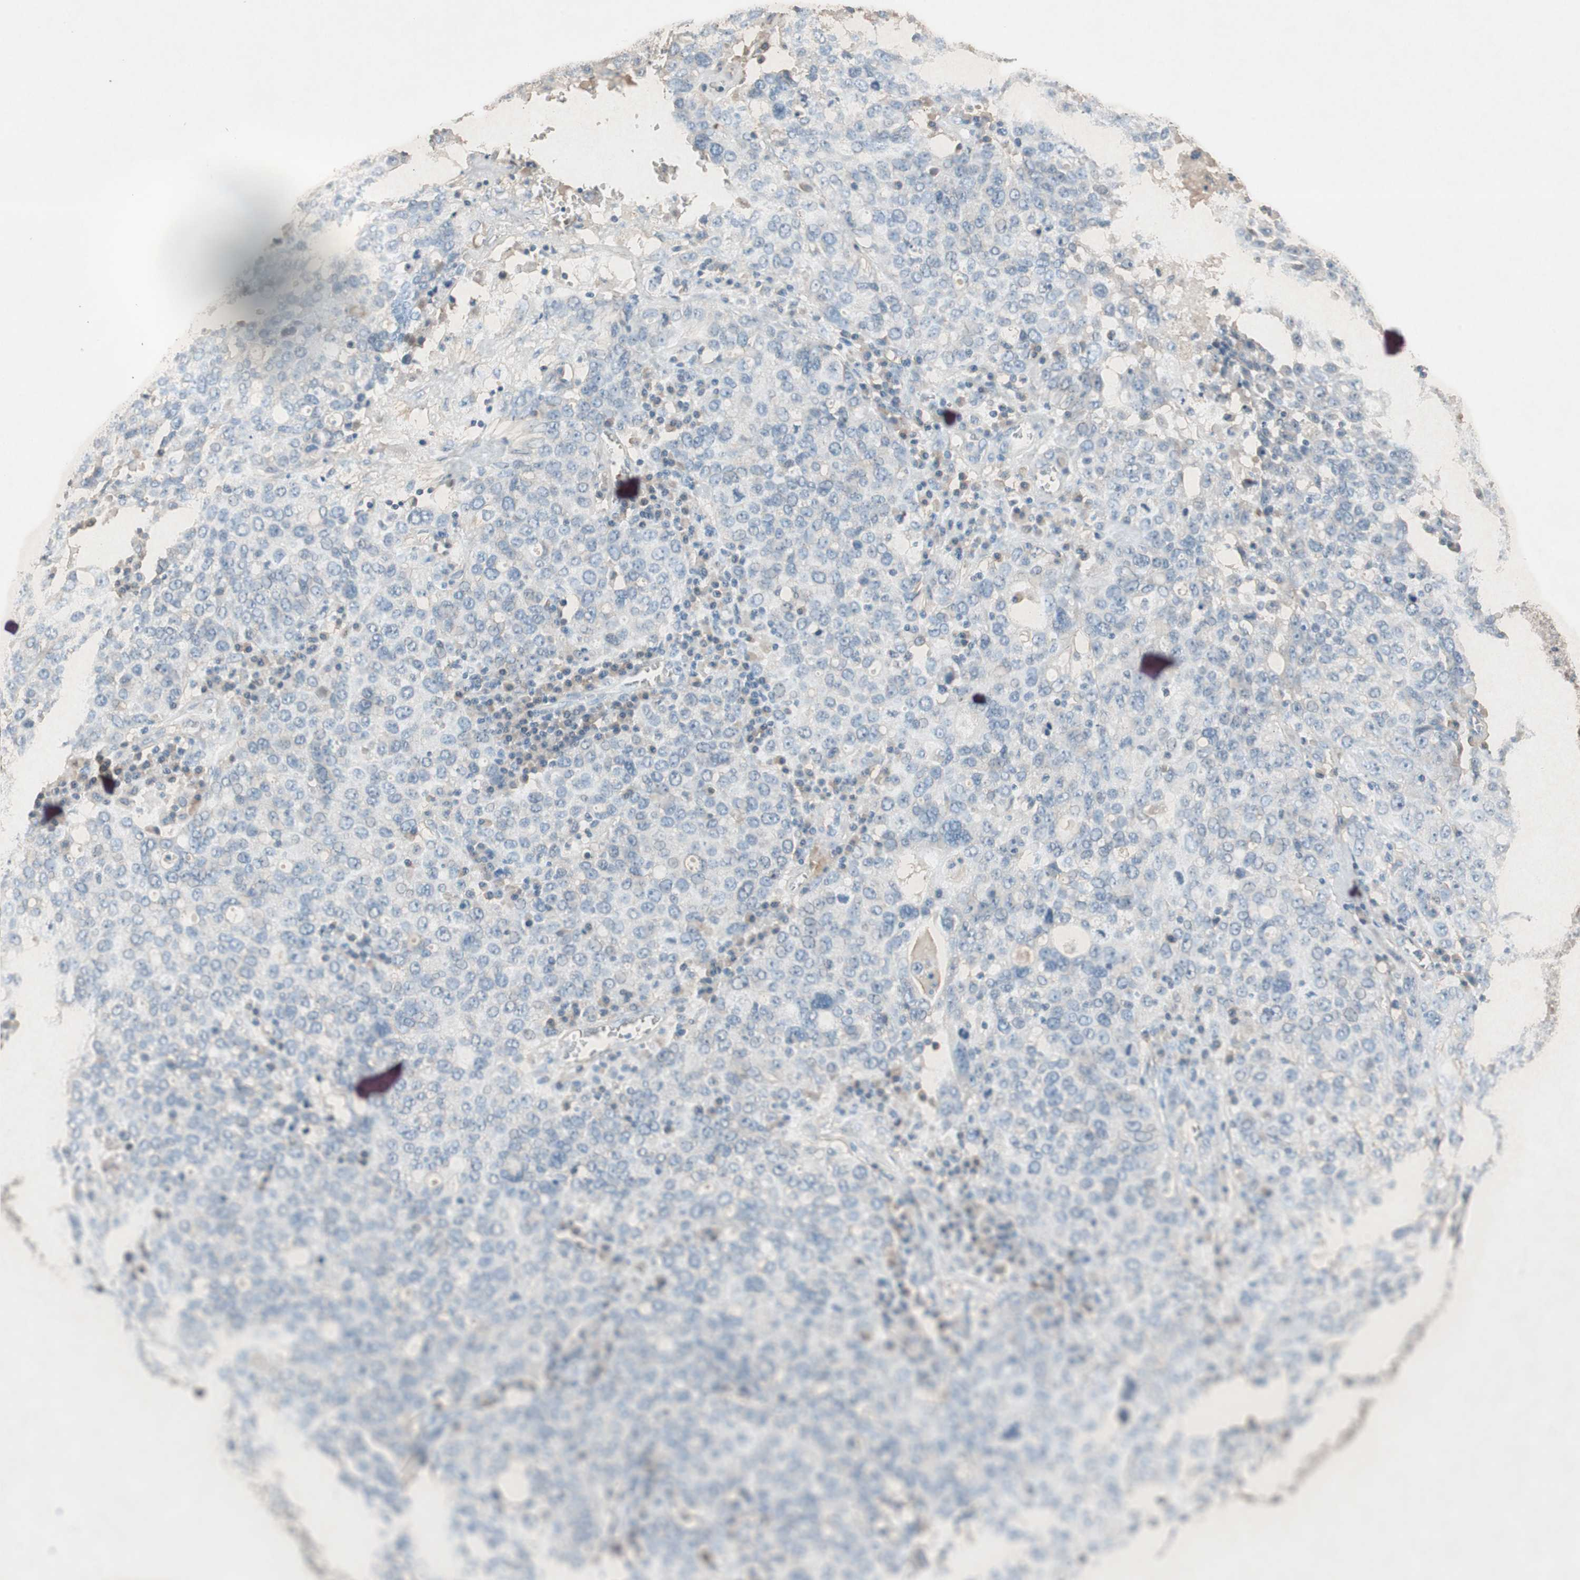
{"staining": {"intensity": "negative", "quantity": "none", "location": "none"}, "tissue": "ovarian cancer", "cell_type": "Tumor cells", "image_type": "cancer", "snomed": [{"axis": "morphology", "description": "Carcinoma, endometroid"}, {"axis": "topography", "description": "Ovary"}], "caption": "Protein analysis of ovarian cancer (endometroid carcinoma) shows no significant expression in tumor cells.", "gene": "KHK", "patient": {"sex": "female", "age": 62}}